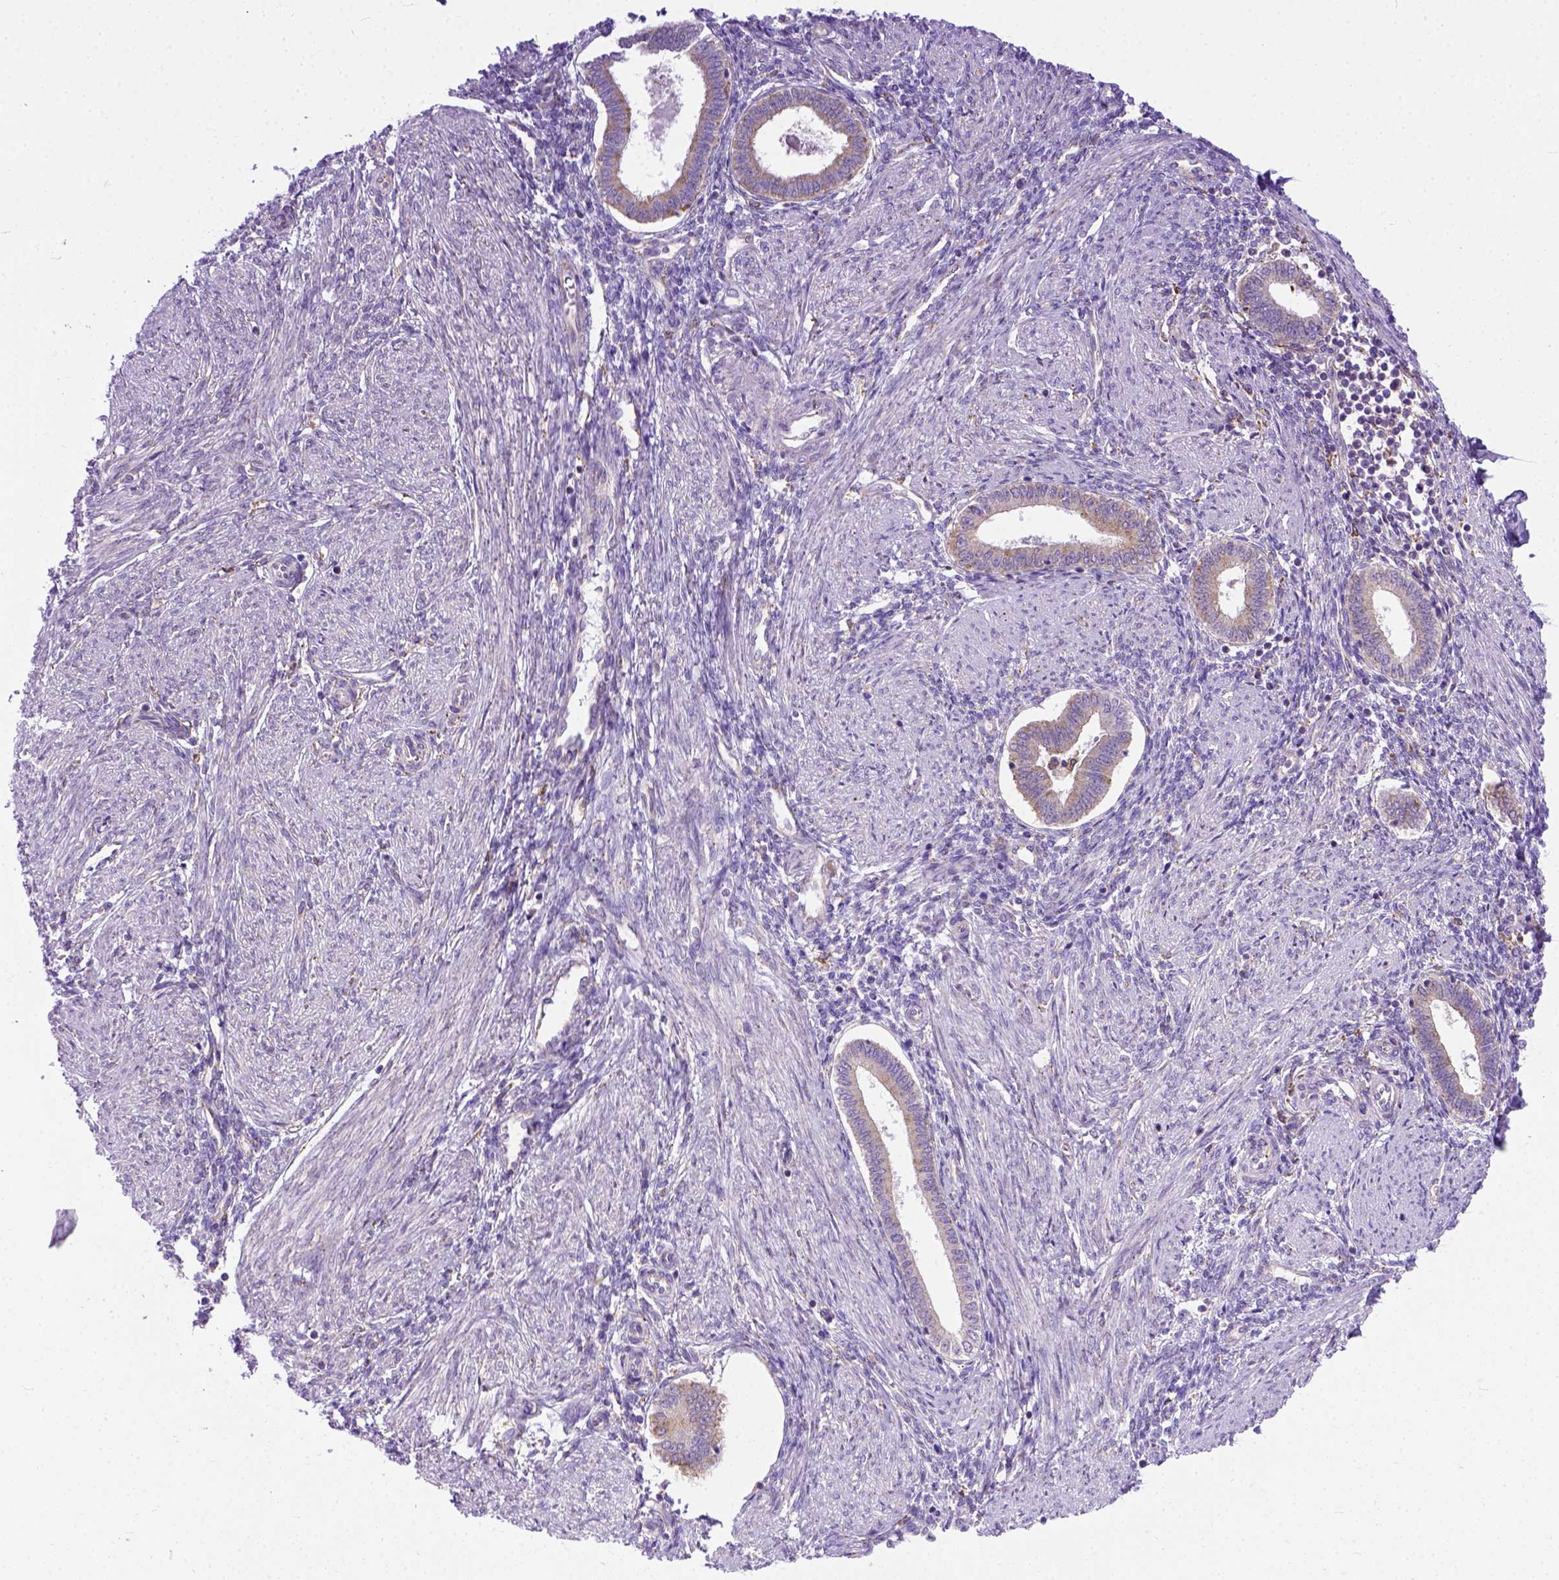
{"staining": {"intensity": "negative", "quantity": "none", "location": "none"}, "tissue": "endometrium", "cell_type": "Cells in endometrial stroma", "image_type": "normal", "snomed": [{"axis": "morphology", "description": "Normal tissue, NOS"}, {"axis": "topography", "description": "Endometrium"}], "caption": "Immunohistochemistry of benign endometrium exhibits no expression in cells in endometrial stroma.", "gene": "PLK4", "patient": {"sex": "female", "age": 42}}